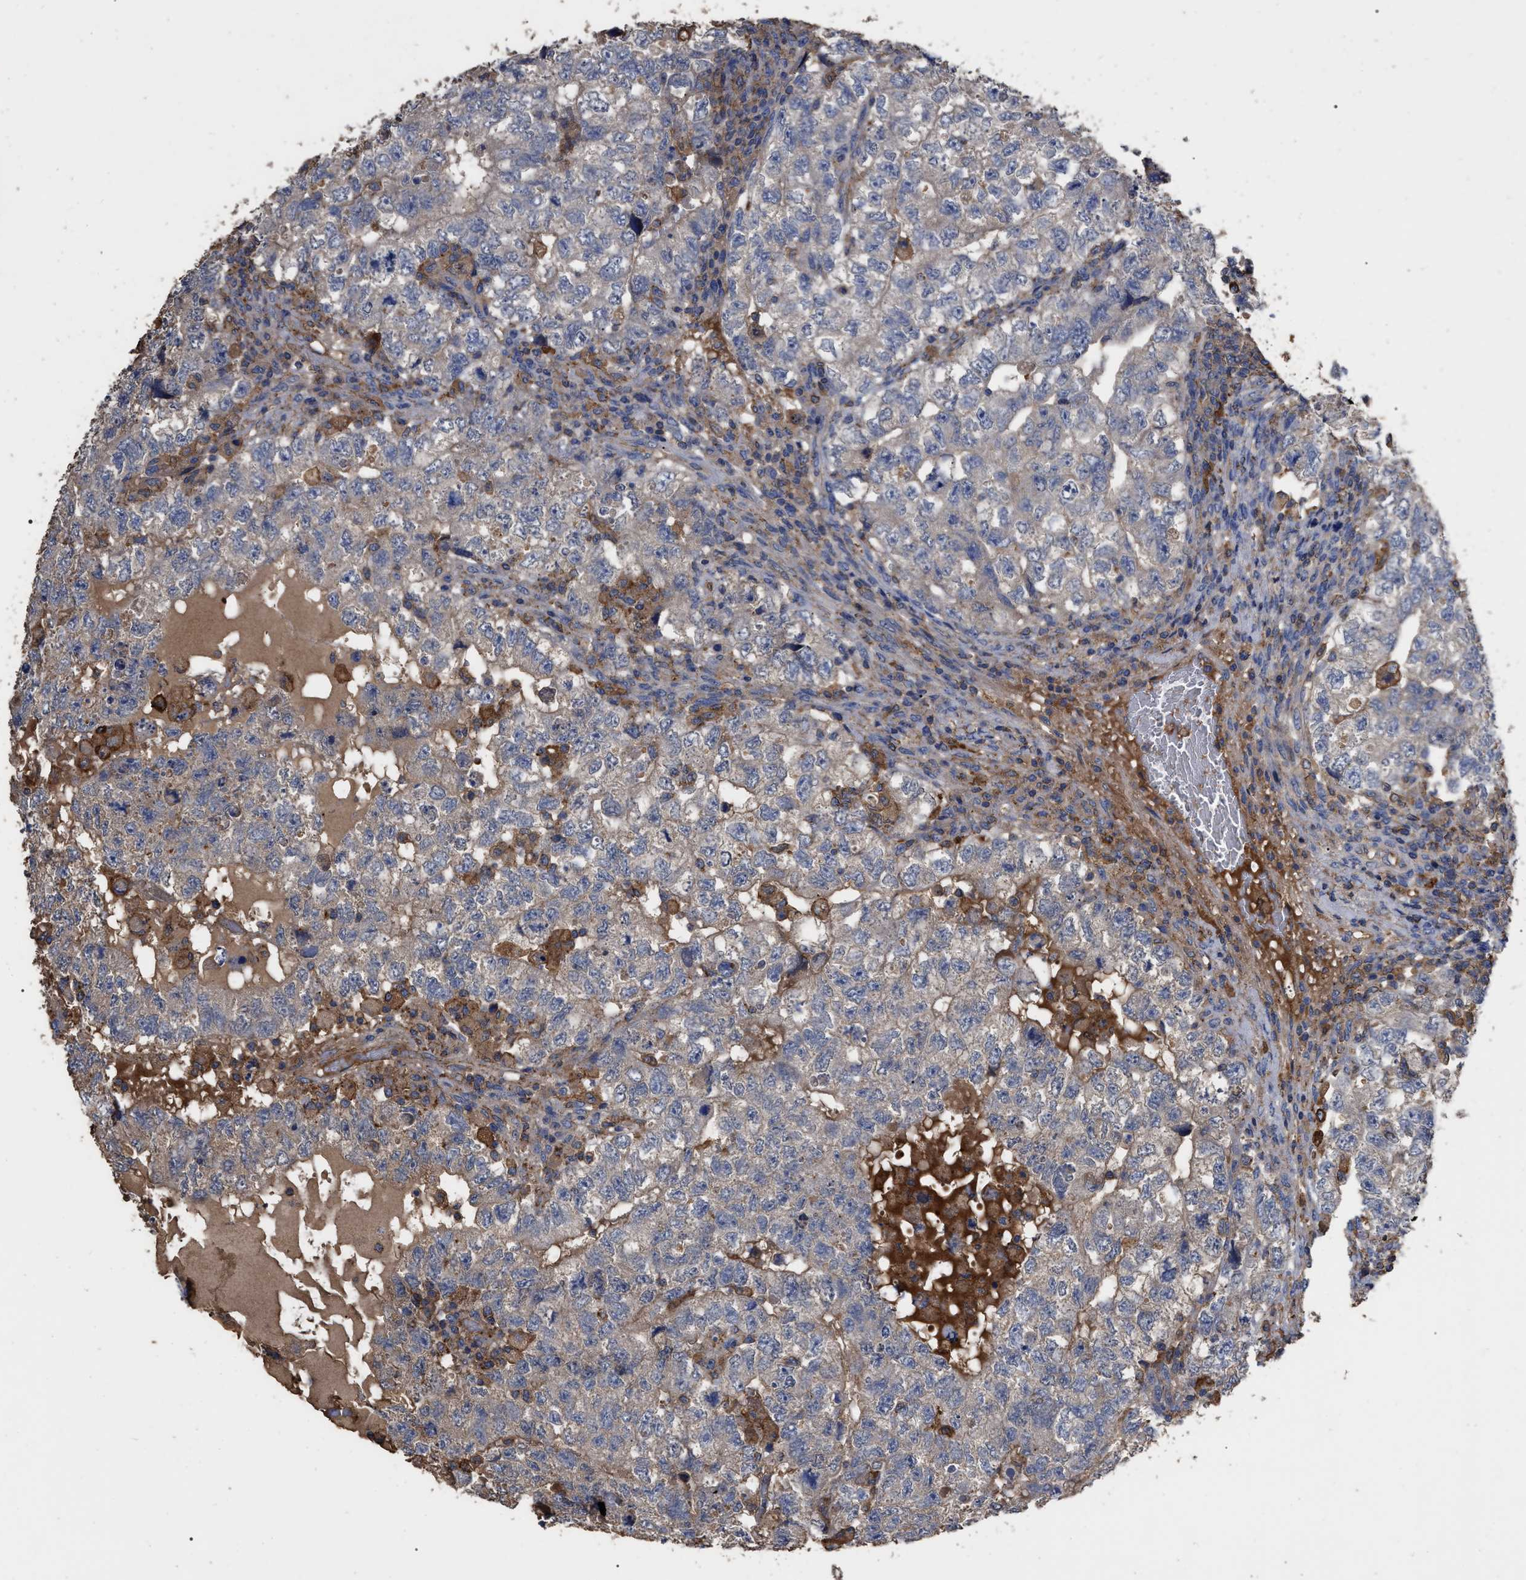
{"staining": {"intensity": "weak", "quantity": "<25%", "location": "cytoplasmic/membranous"}, "tissue": "testis cancer", "cell_type": "Tumor cells", "image_type": "cancer", "snomed": [{"axis": "morphology", "description": "Carcinoma, Embryonal, NOS"}, {"axis": "topography", "description": "Testis"}], "caption": "The micrograph displays no significant expression in tumor cells of testis cancer (embryonal carcinoma).", "gene": "GPR179", "patient": {"sex": "male", "age": 36}}